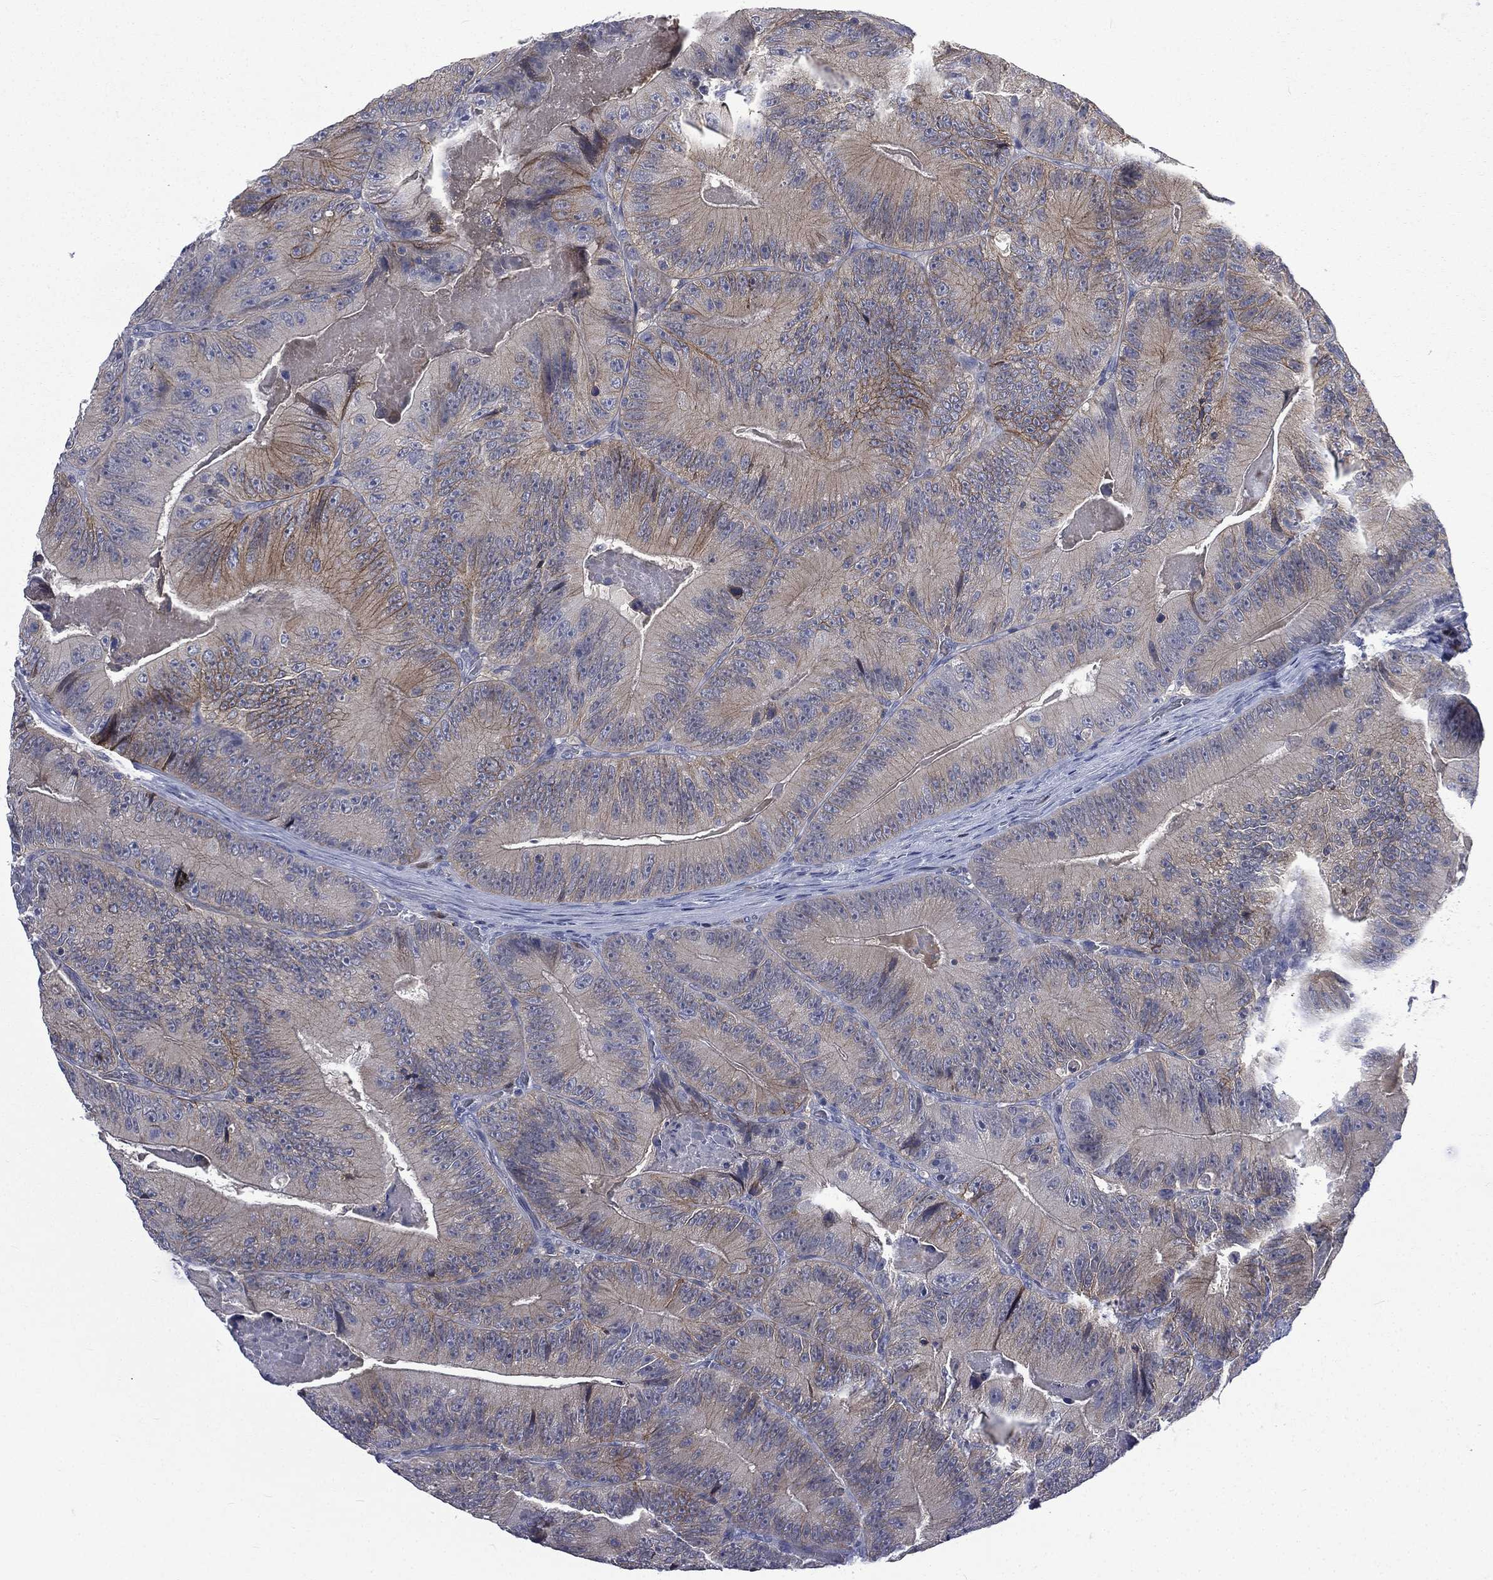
{"staining": {"intensity": "weak", "quantity": "<25%", "location": "cytoplasmic/membranous"}, "tissue": "colorectal cancer", "cell_type": "Tumor cells", "image_type": "cancer", "snomed": [{"axis": "morphology", "description": "Adenocarcinoma, NOS"}, {"axis": "topography", "description": "Colon"}], "caption": "Colorectal cancer (adenocarcinoma) stained for a protein using IHC shows no expression tumor cells.", "gene": "CA12", "patient": {"sex": "female", "age": 86}}